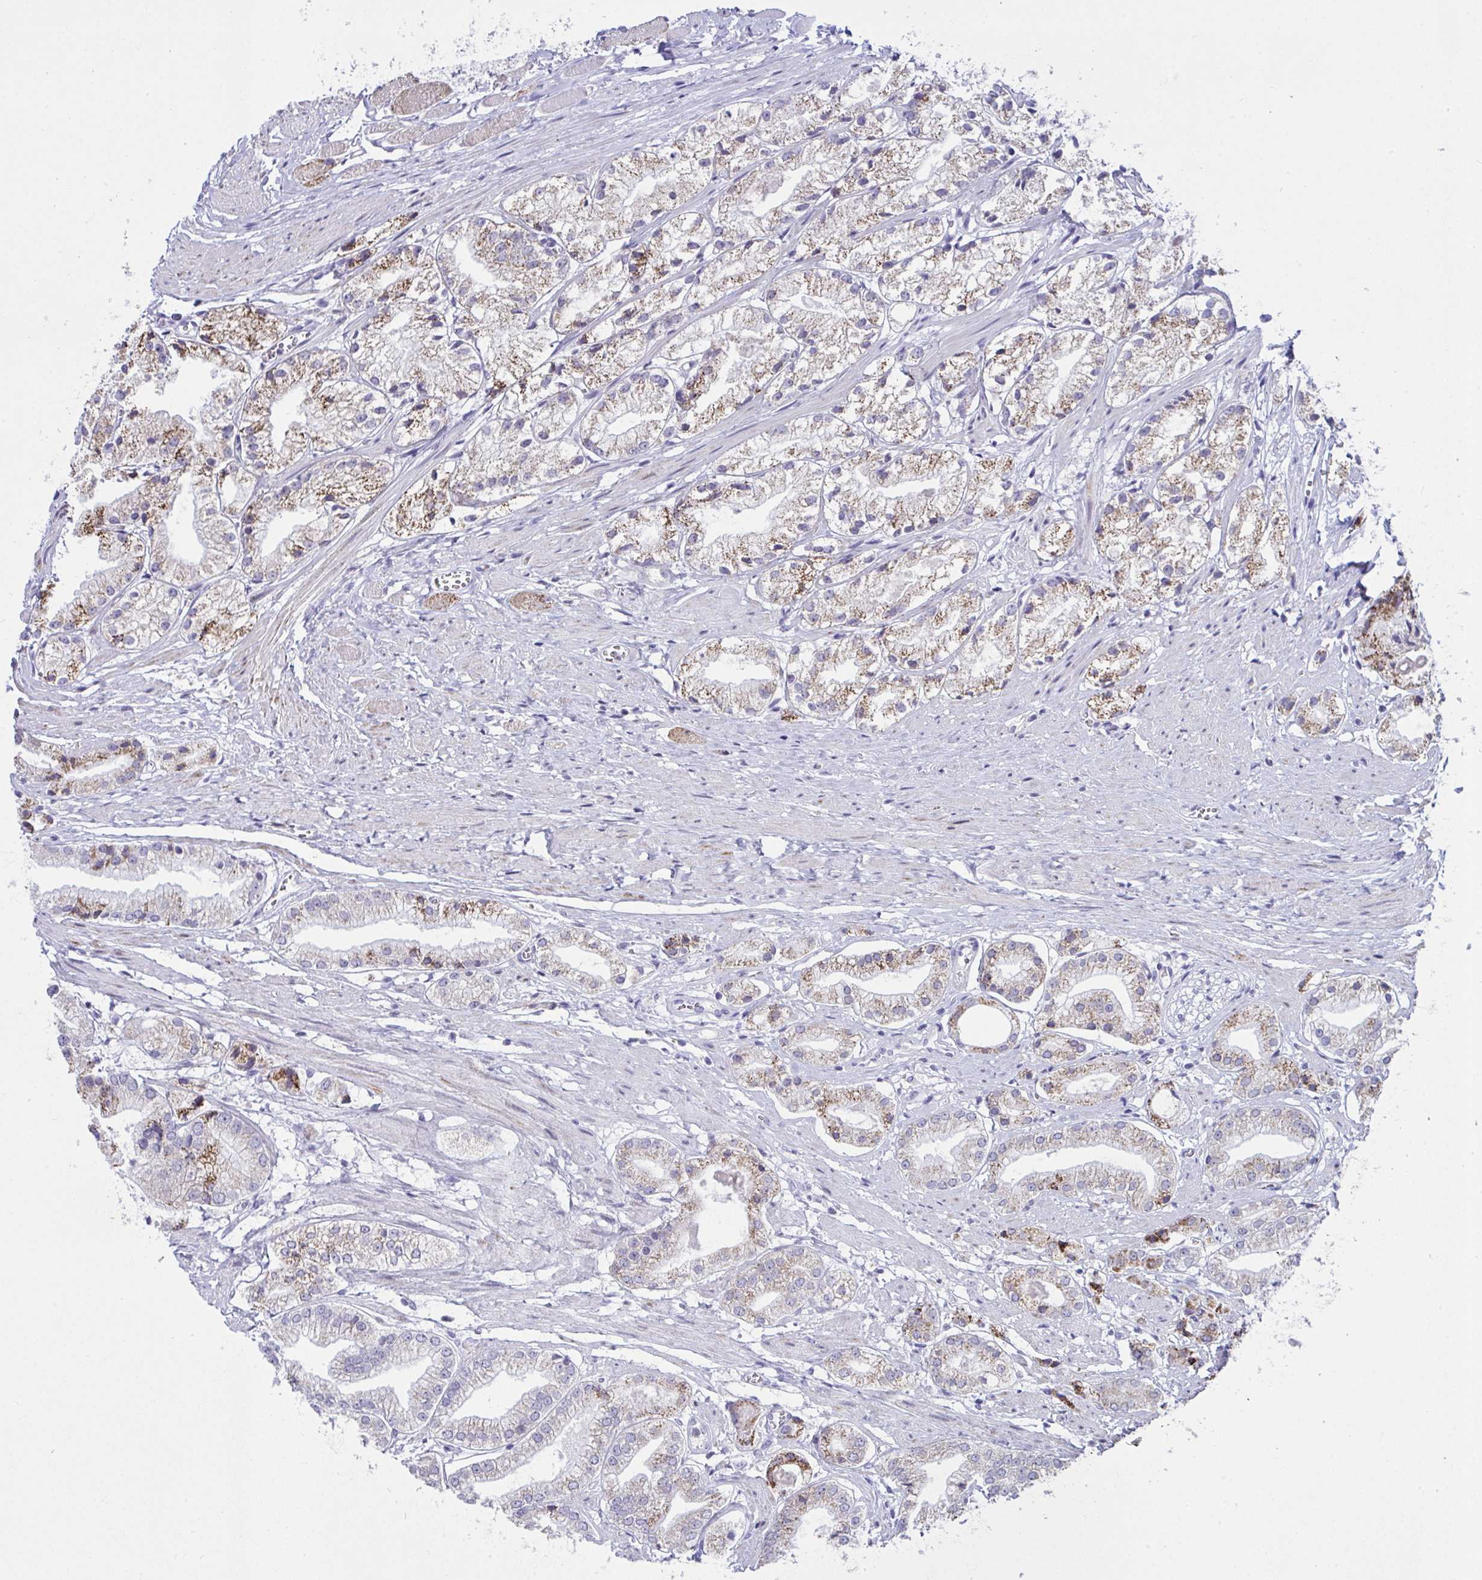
{"staining": {"intensity": "moderate", "quantity": "25%-75%", "location": "cytoplasmic/membranous"}, "tissue": "prostate cancer", "cell_type": "Tumor cells", "image_type": "cancer", "snomed": [{"axis": "morphology", "description": "Adenocarcinoma, Low grade"}, {"axis": "topography", "description": "Prostate"}], "caption": "Immunohistochemical staining of prostate cancer (adenocarcinoma (low-grade)) reveals medium levels of moderate cytoplasmic/membranous protein staining in approximately 25%-75% of tumor cells. The staining was performed using DAB to visualize the protein expression in brown, while the nuclei were stained in blue with hematoxylin (Magnification: 20x).", "gene": "PLA2G12B", "patient": {"sex": "male", "age": 69}}